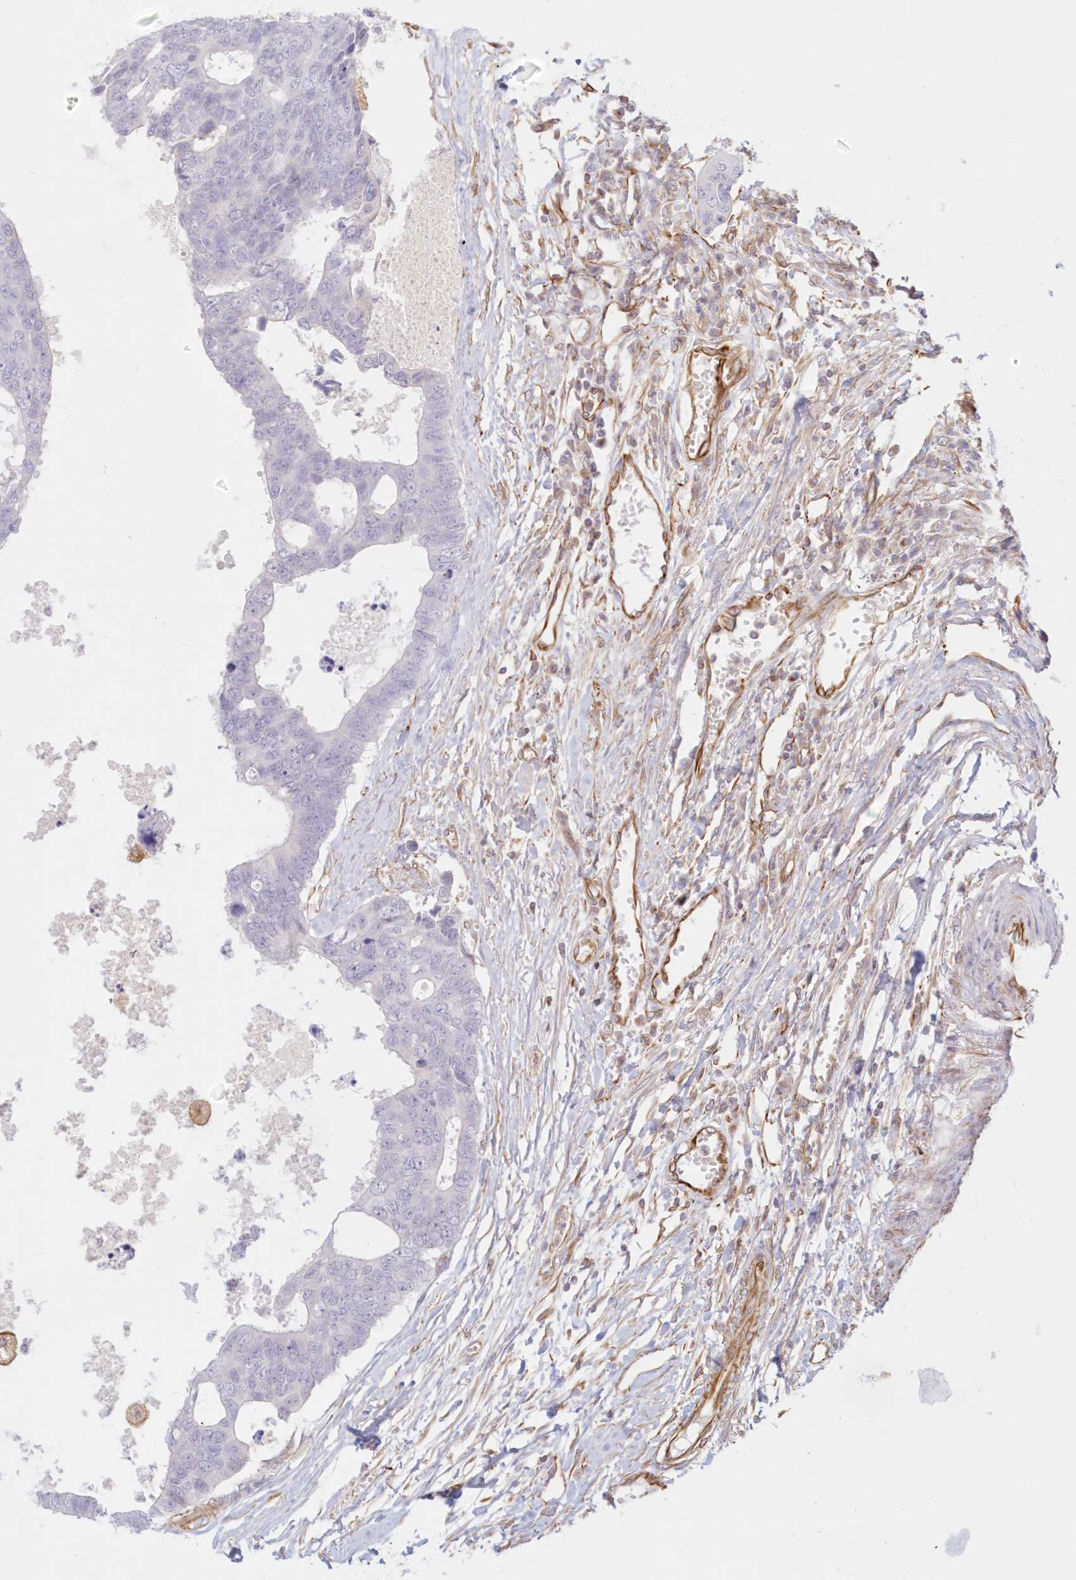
{"staining": {"intensity": "negative", "quantity": "none", "location": "none"}, "tissue": "colorectal cancer", "cell_type": "Tumor cells", "image_type": "cancer", "snomed": [{"axis": "morphology", "description": "Adenocarcinoma, NOS"}, {"axis": "topography", "description": "Rectum"}], "caption": "Colorectal cancer (adenocarcinoma) was stained to show a protein in brown. There is no significant expression in tumor cells.", "gene": "DMRTB1", "patient": {"sex": "male", "age": 84}}